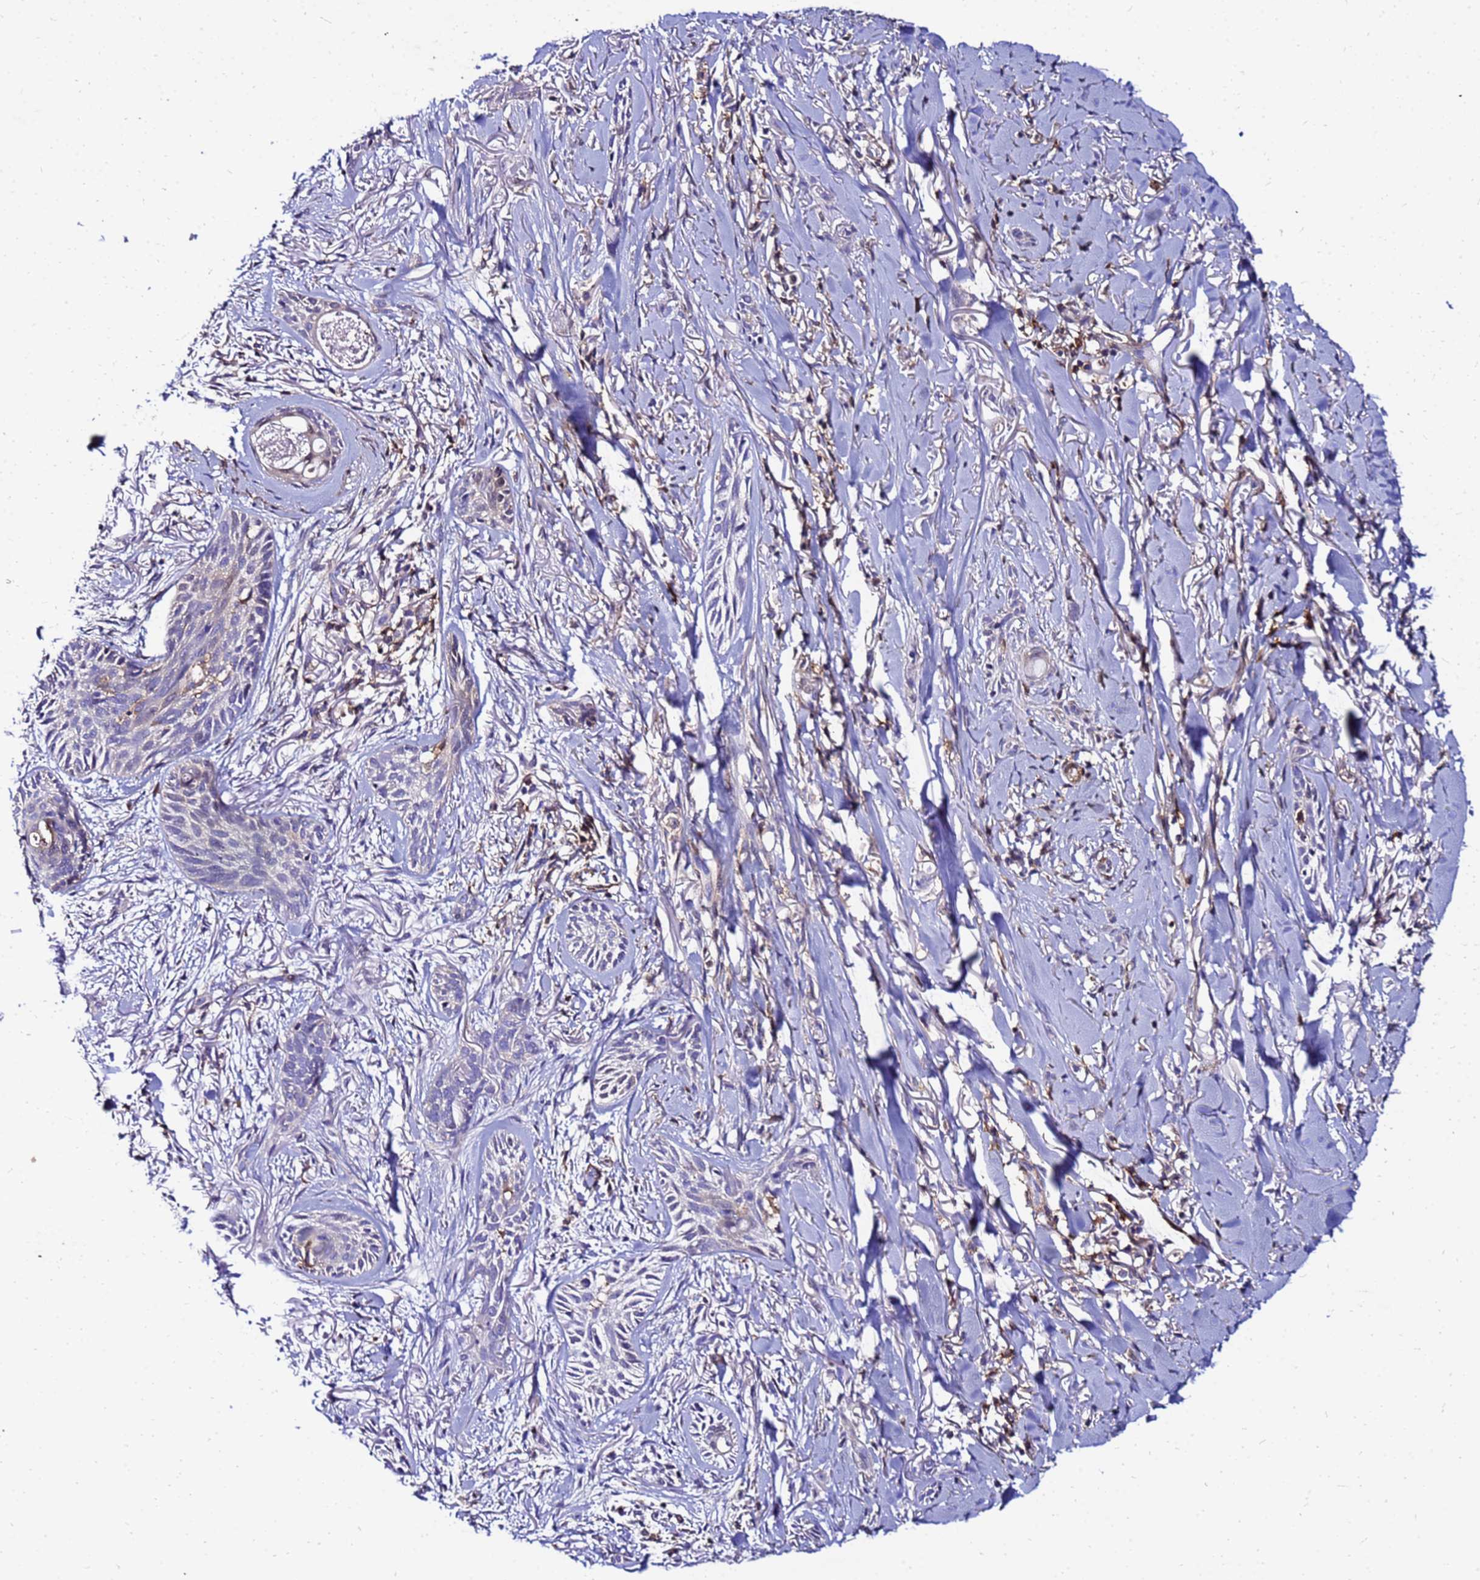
{"staining": {"intensity": "negative", "quantity": "none", "location": "none"}, "tissue": "skin cancer", "cell_type": "Tumor cells", "image_type": "cancer", "snomed": [{"axis": "morphology", "description": "Basal cell carcinoma"}, {"axis": "topography", "description": "Skin"}], "caption": "A high-resolution histopathology image shows immunohistochemistry staining of skin cancer, which exhibits no significant staining in tumor cells. (Immunohistochemistry (ihc), brightfield microscopy, high magnification).", "gene": "DBNDD2", "patient": {"sex": "female", "age": 59}}